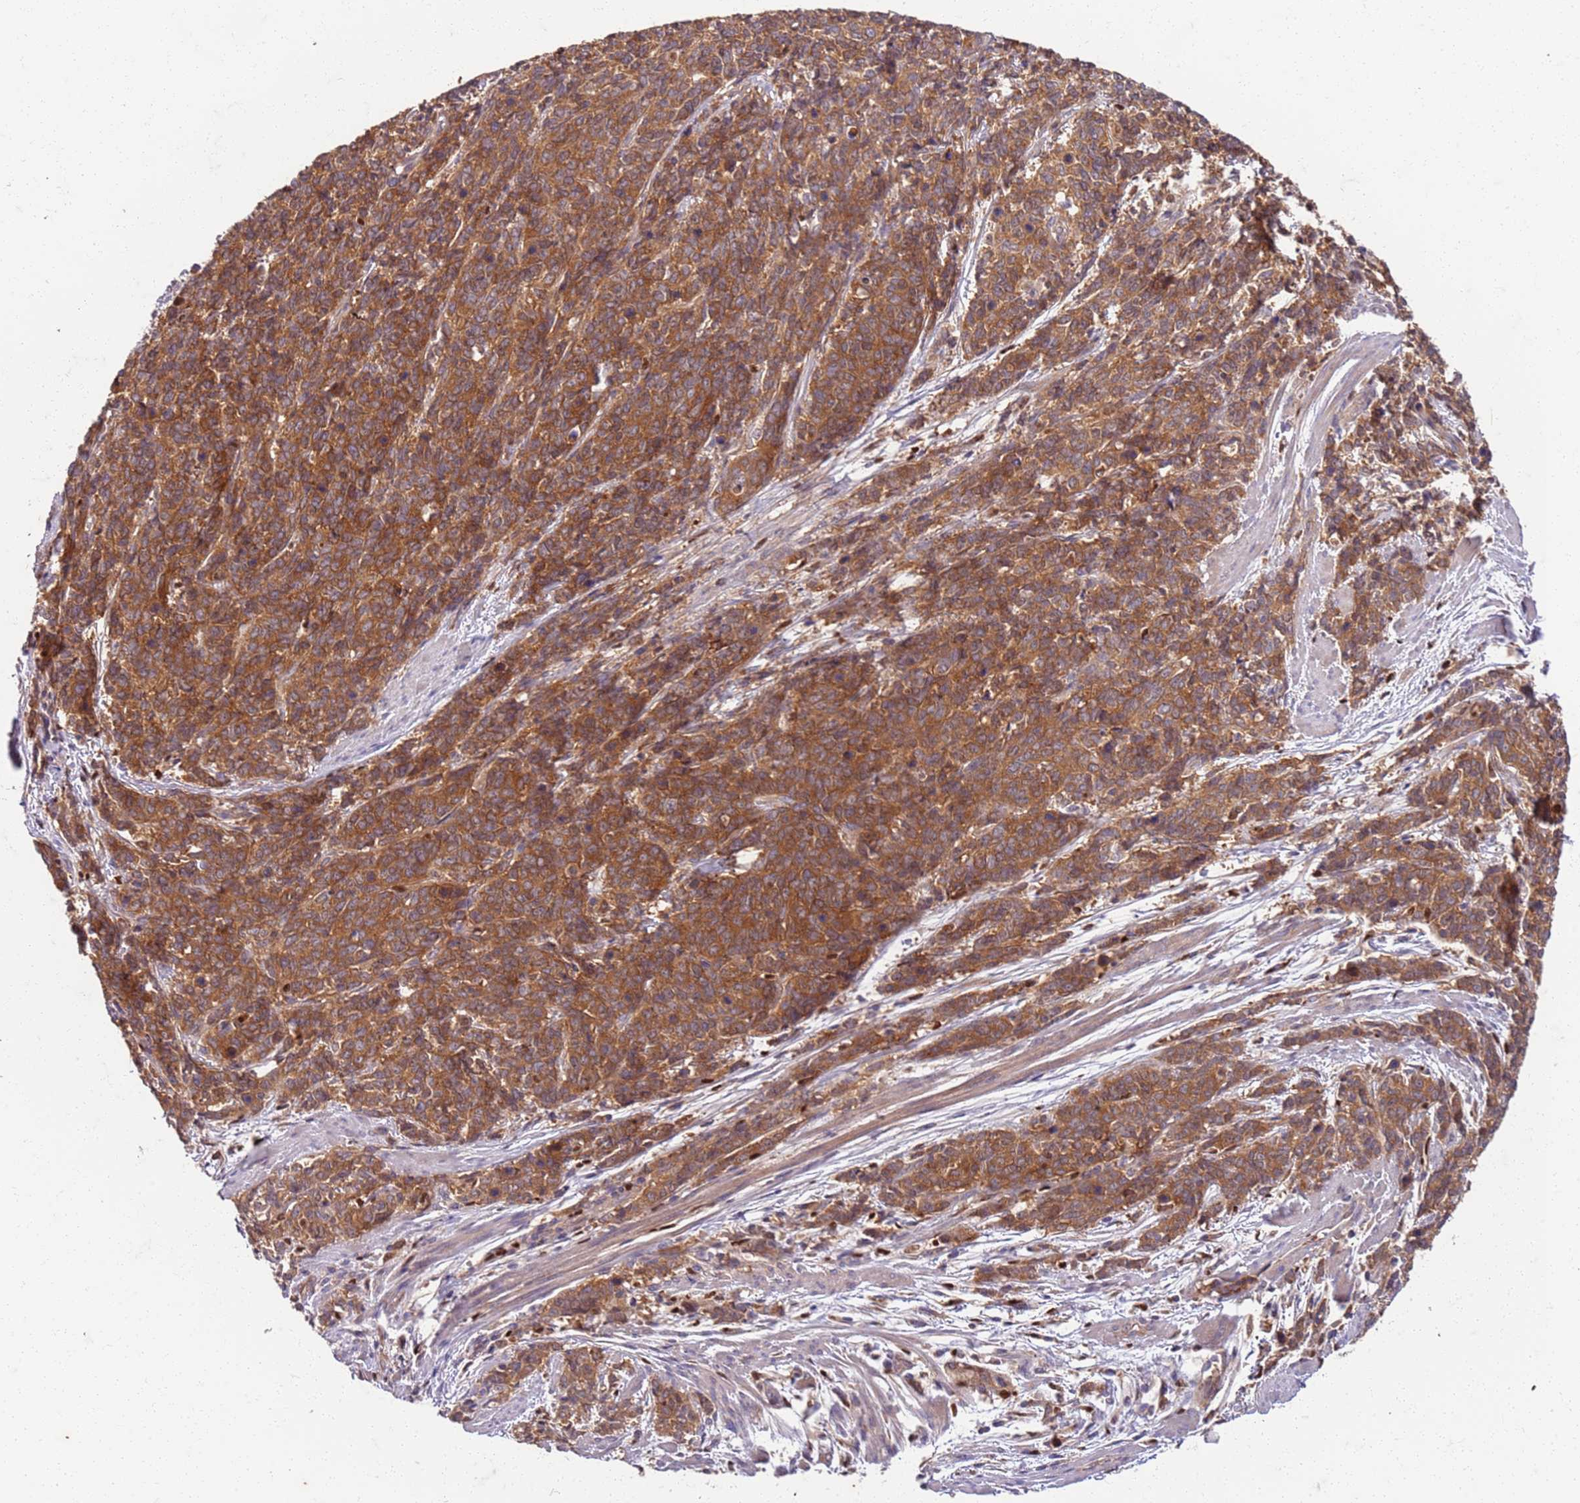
{"staining": {"intensity": "moderate", "quantity": ">75%", "location": "cytoplasmic/membranous"}, "tissue": "cervical cancer", "cell_type": "Tumor cells", "image_type": "cancer", "snomed": [{"axis": "morphology", "description": "Squamous cell carcinoma, NOS"}, {"axis": "topography", "description": "Cervix"}], "caption": "Protein analysis of cervical cancer (squamous cell carcinoma) tissue demonstrates moderate cytoplasmic/membranous expression in about >75% of tumor cells.", "gene": "OSBP", "patient": {"sex": "female", "age": 60}}